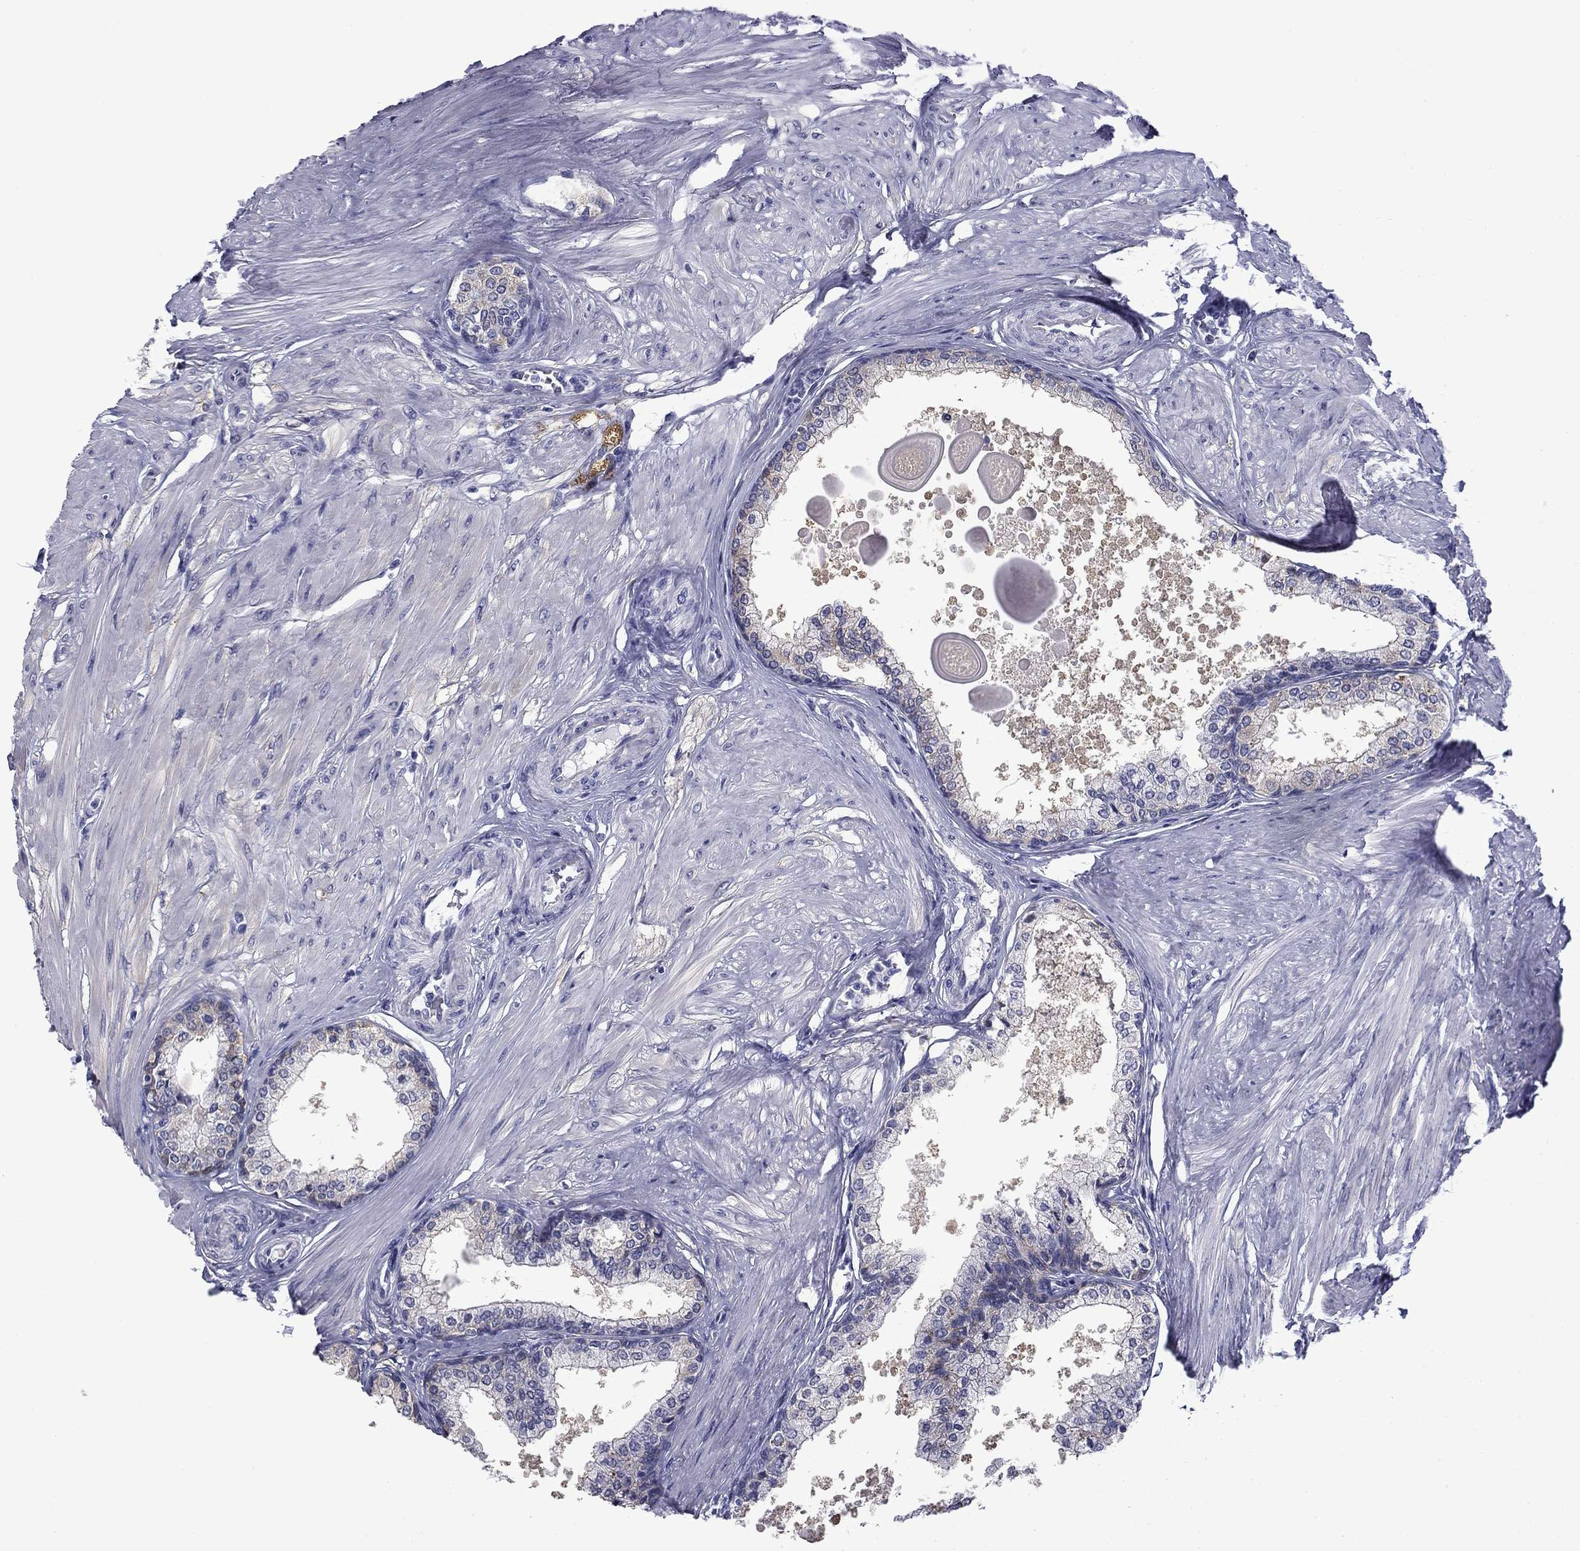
{"staining": {"intensity": "negative", "quantity": "none", "location": "none"}, "tissue": "prostate", "cell_type": "Glandular cells", "image_type": "normal", "snomed": [{"axis": "morphology", "description": "Normal tissue, NOS"}, {"axis": "topography", "description": "Prostate"}], "caption": "Glandular cells are negative for protein expression in unremarkable human prostate.", "gene": "BCL2L14", "patient": {"sex": "male", "age": 63}}